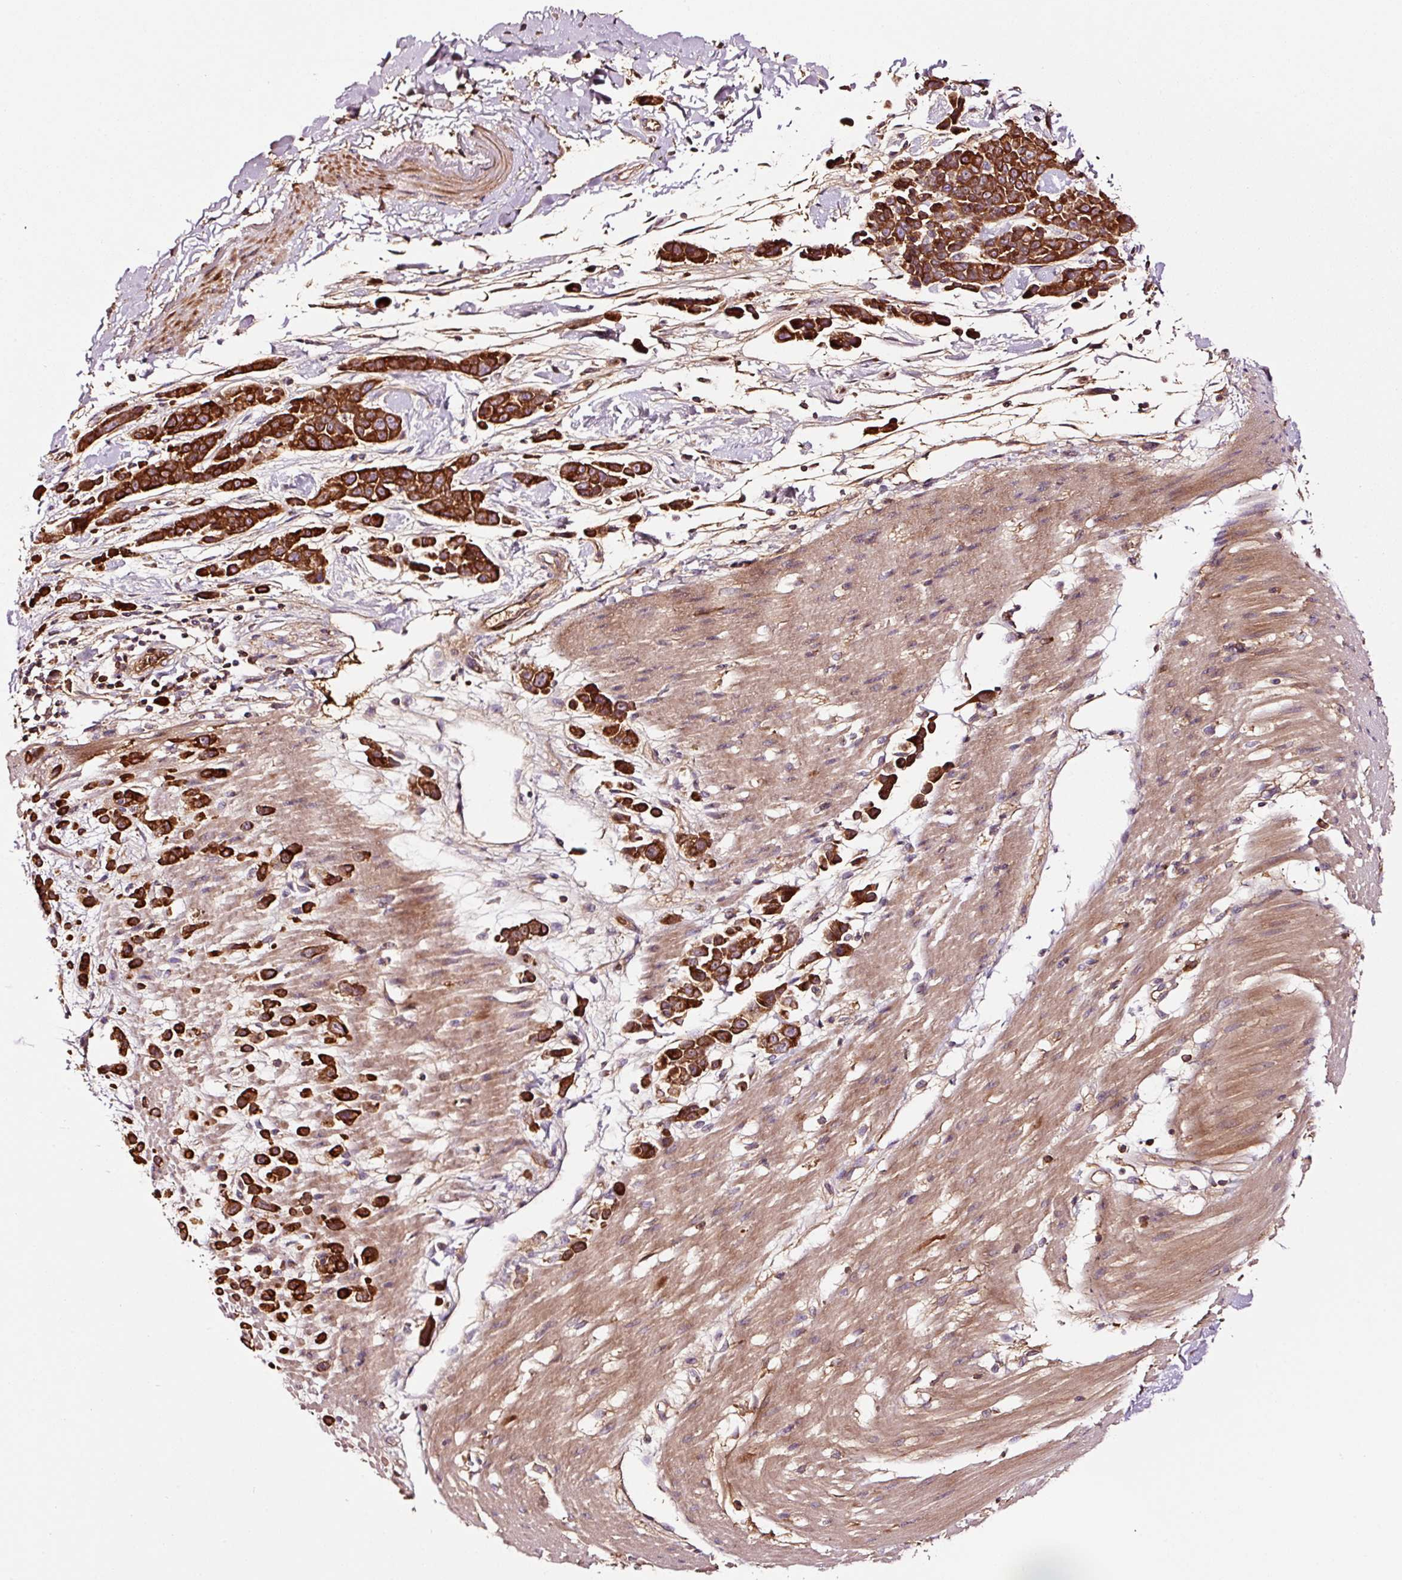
{"staining": {"intensity": "strong", "quantity": ">75%", "location": "cytoplasmic/membranous"}, "tissue": "pancreatic cancer", "cell_type": "Tumor cells", "image_type": "cancer", "snomed": [{"axis": "morphology", "description": "Normal tissue, NOS"}, {"axis": "morphology", "description": "Adenocarcinoma, NOS"}, {"axis": "topography", "description": "Pancreas"}], "caption": "Pancreatic cancer (adenocarcinoma) stained for a protein exhibits strong cytoplasmic/membranous positivity in tumor cells.", "gene": "PGLYRP2", "patient": {"sex": "female", "age": 64}}